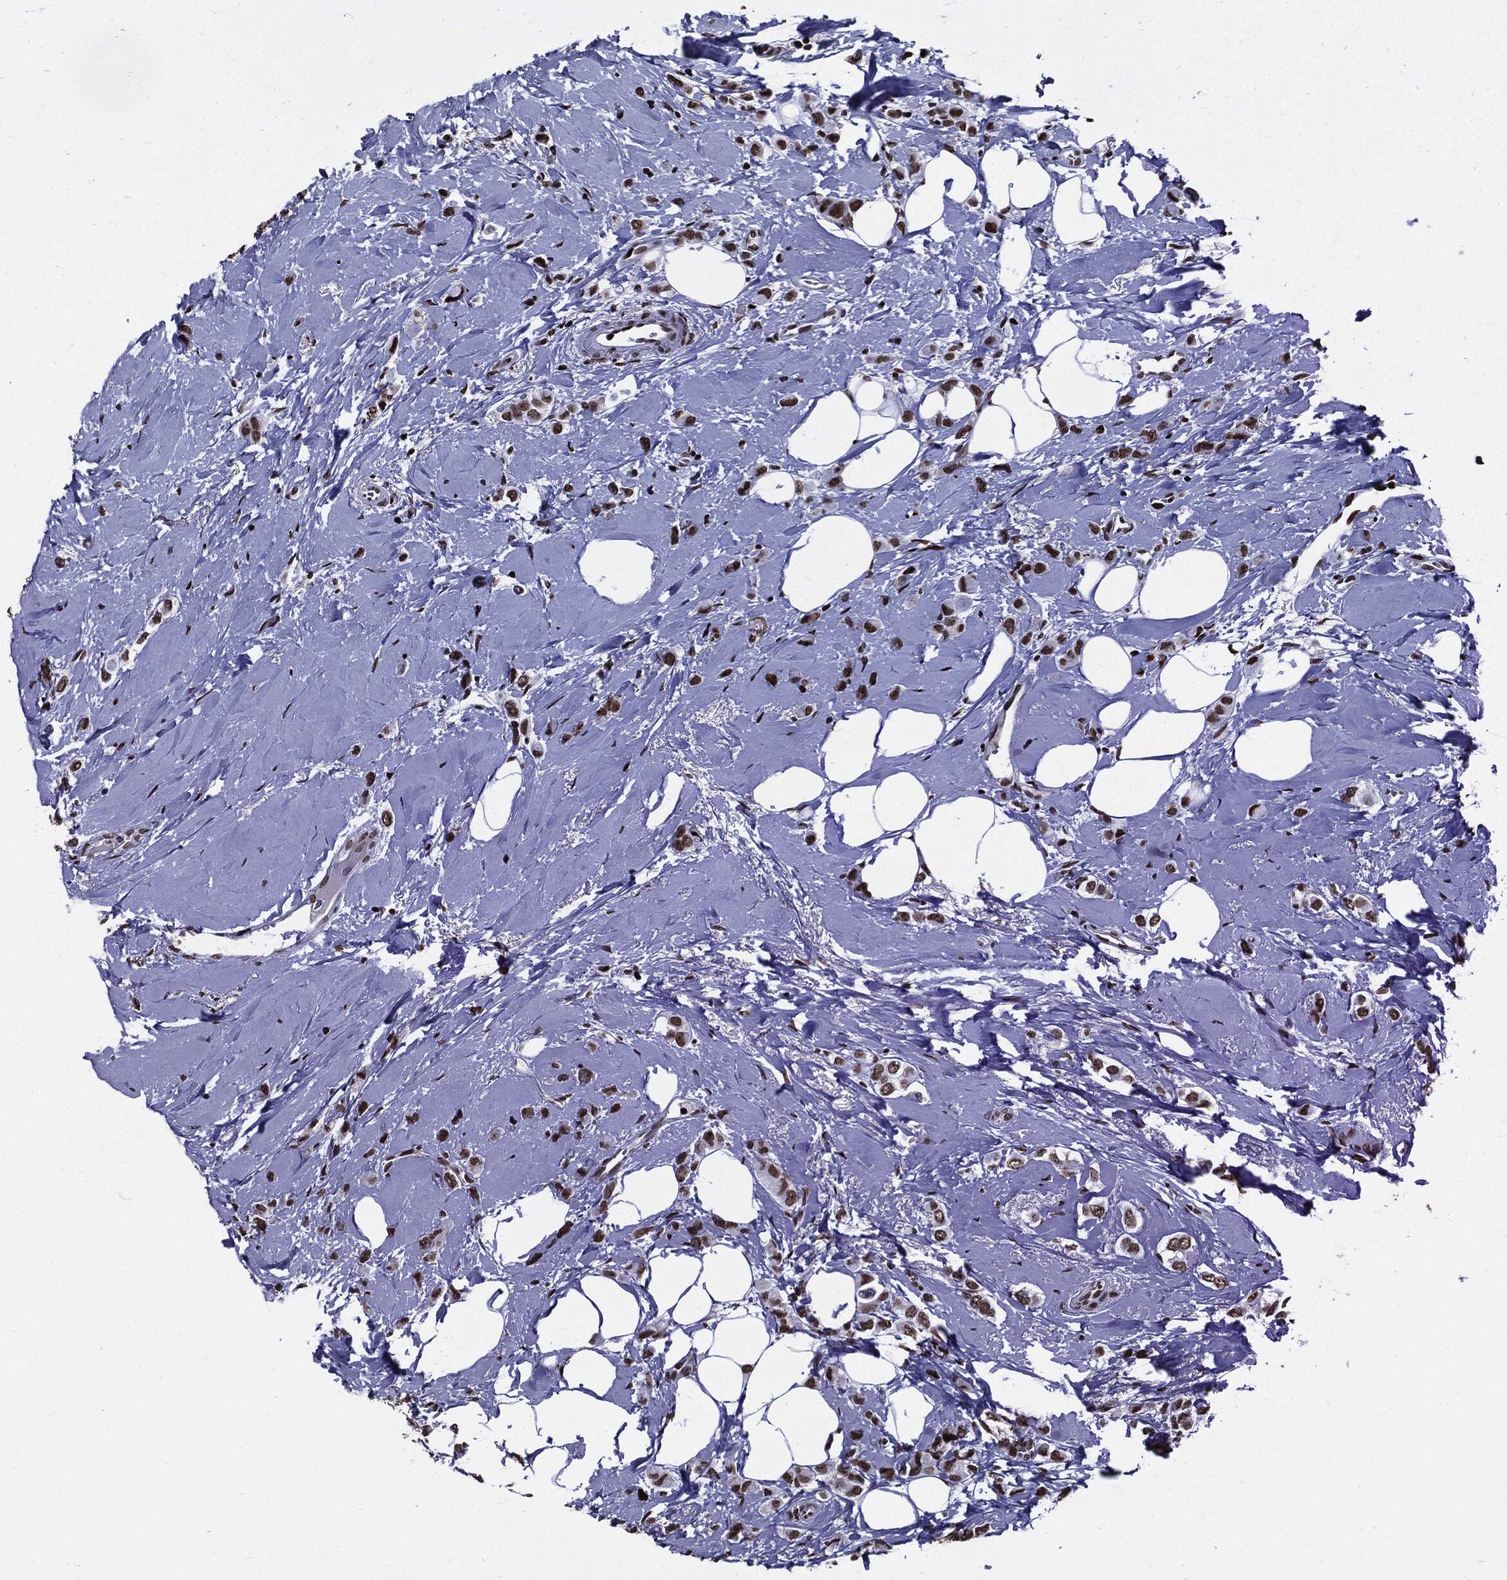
{"staining": {"intensity": "moderate", "quantity": ">75%", "location": "nuclear"}, "tissue": "breast cancer", "cell_type": "Tumor cells", "image_type": "cancer", "snomed": [{"axis": "morphology", "description": "Lobular carcinoma"}, {"axis": "topography", "description": "Breast"}], "caption": "IHC of breast cancer demonstrates medium levels of moderate nuclear positivity in about >75% of tumor cells. The staining was performed using DAB (3,3'-diaminobenzidine) to visualize the protein expression in brown, while the nuclei were stained in blue with hematoxylin (Magnification: 20x).", "gene": "ZFP91", "patient": {"sex": "female", "age": 66}}